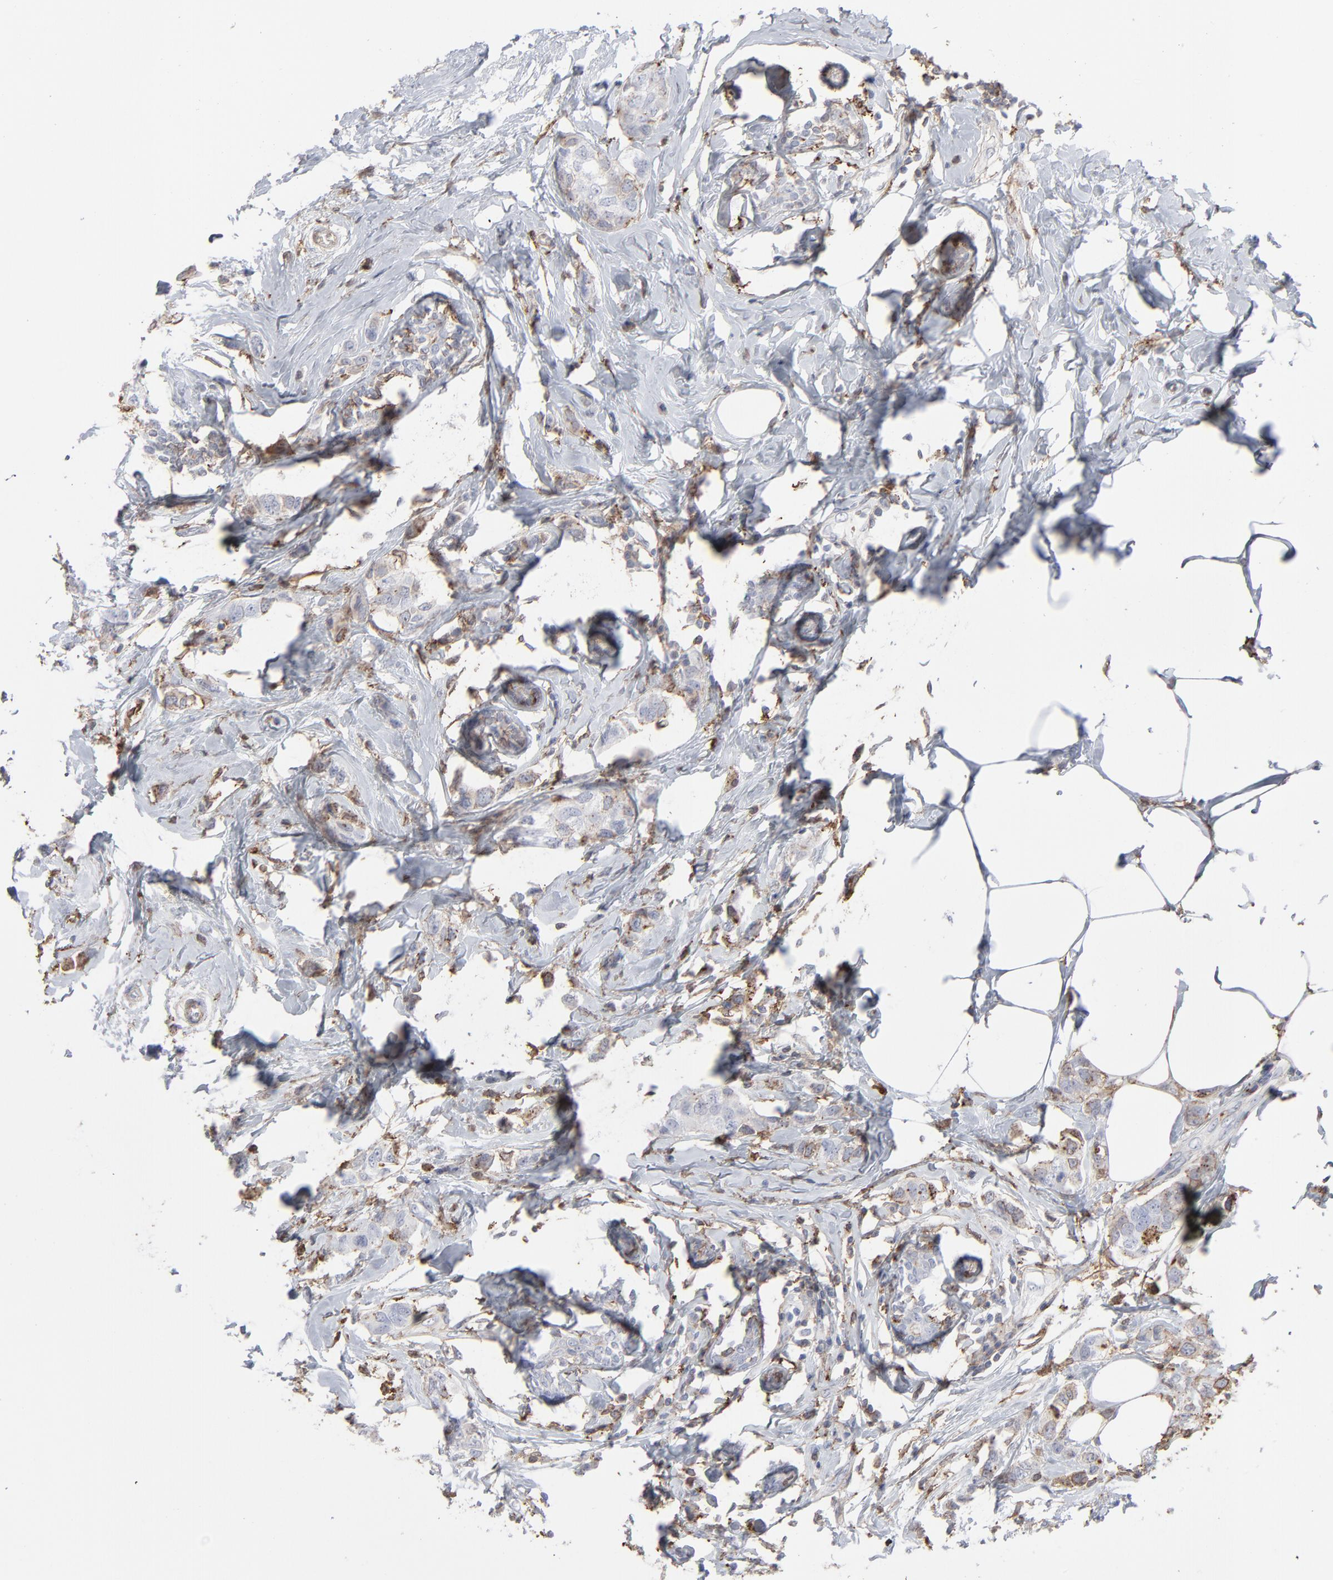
{"staining": {"intensity": "weak", "quantity": "25%-75%", "location": "cytoplasmic/membranous"}, "tissue": "breast cancer", "cell_type": "Tumor cells", "image_type": "cancer", "snomed": [{"axis": "morphology", "description": "Normal tissue, NOS"}, {"axis": "morphology", "description": "Duct carcinoma"}, {"axis": "topography", "description": "Breast"}], "caption": "Approximately 25%-75% of tumor cells in infiltrating ductal carcinoma (breast) demonstrate weak cytoplasmic/membranous protein positivity as visualized by brown immunohistochemical staining.", "gene": "ANXA5", "patient": {"sex": "female", "age": 50}}